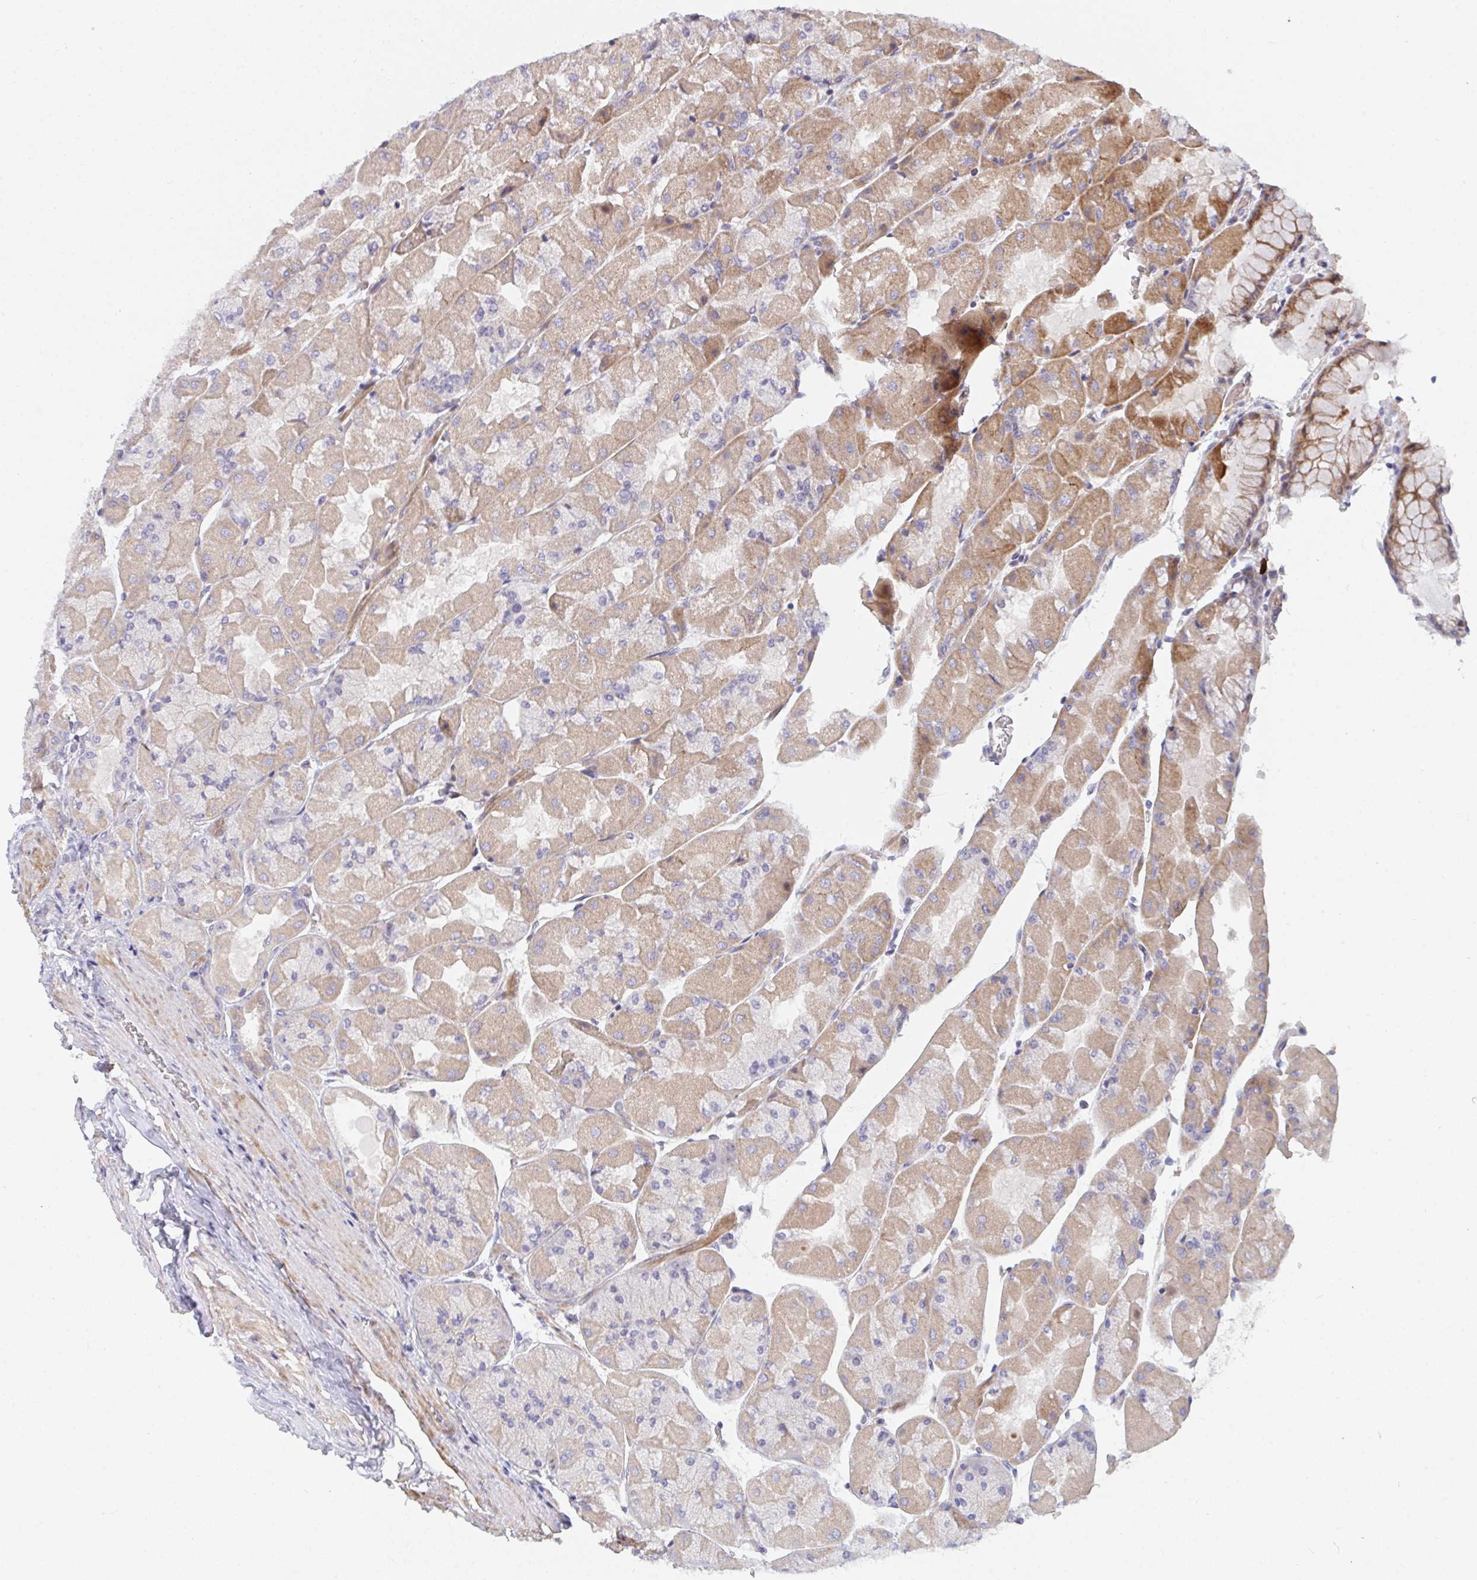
{"staining": {"intensity": "moderate", "quantity": "25%-75%", "location": "cytoplasmic/membranous"}, "tissue": "stomach", "cell_type": "Glandular cells", "image_type": "normal", "snomed": [{"axis": "morphology", "description": "Normal tissue, NOS"}, {"axis": "topography", "description": "Stomach"}], "caption": "An image of human stomach stained for a protein shows moderate cytoplasmic/membranous brown staining in glandular cells.", "gene": "TNFSF4", "patient": {"sex": "female", "age": 61}}